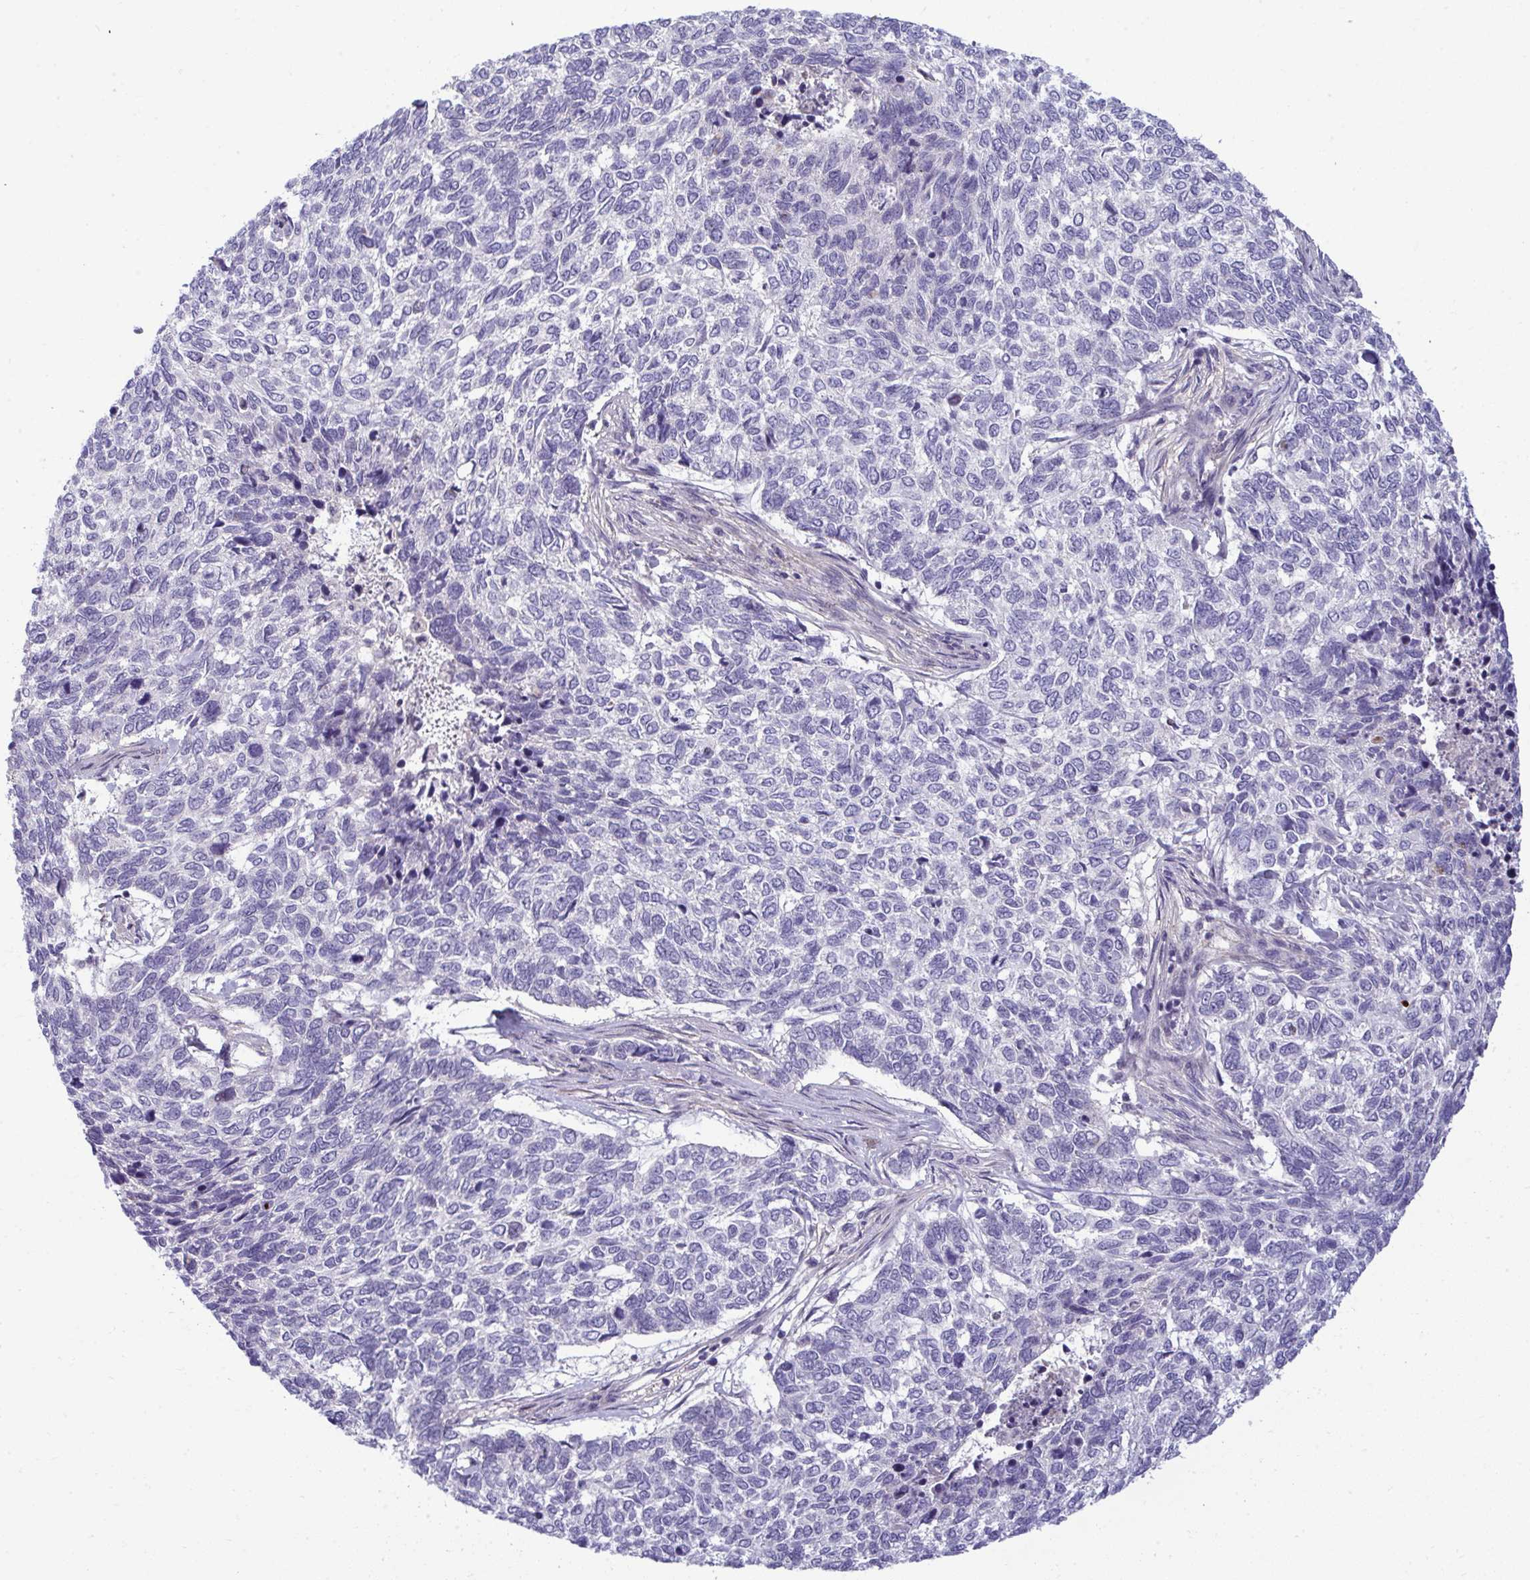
{"staining": {"intensity": "negative", "quantity": "none", "location": "none"}, "tissue": "skin cancer", "cell_type": "Tumor cells", "image_type": "cancer", "snomed": [{"axis": "morphology", "description": "Basal cell carcinoma"}, {"axis": "topography", "description": "Skin"}], "caption": "A photomicrograph of human skin cancer (basal cell carcinoma) is negative for staining in tumor cells.", "gene": "SLC14A1", "patient": {"sex": "female", "age": 65}}